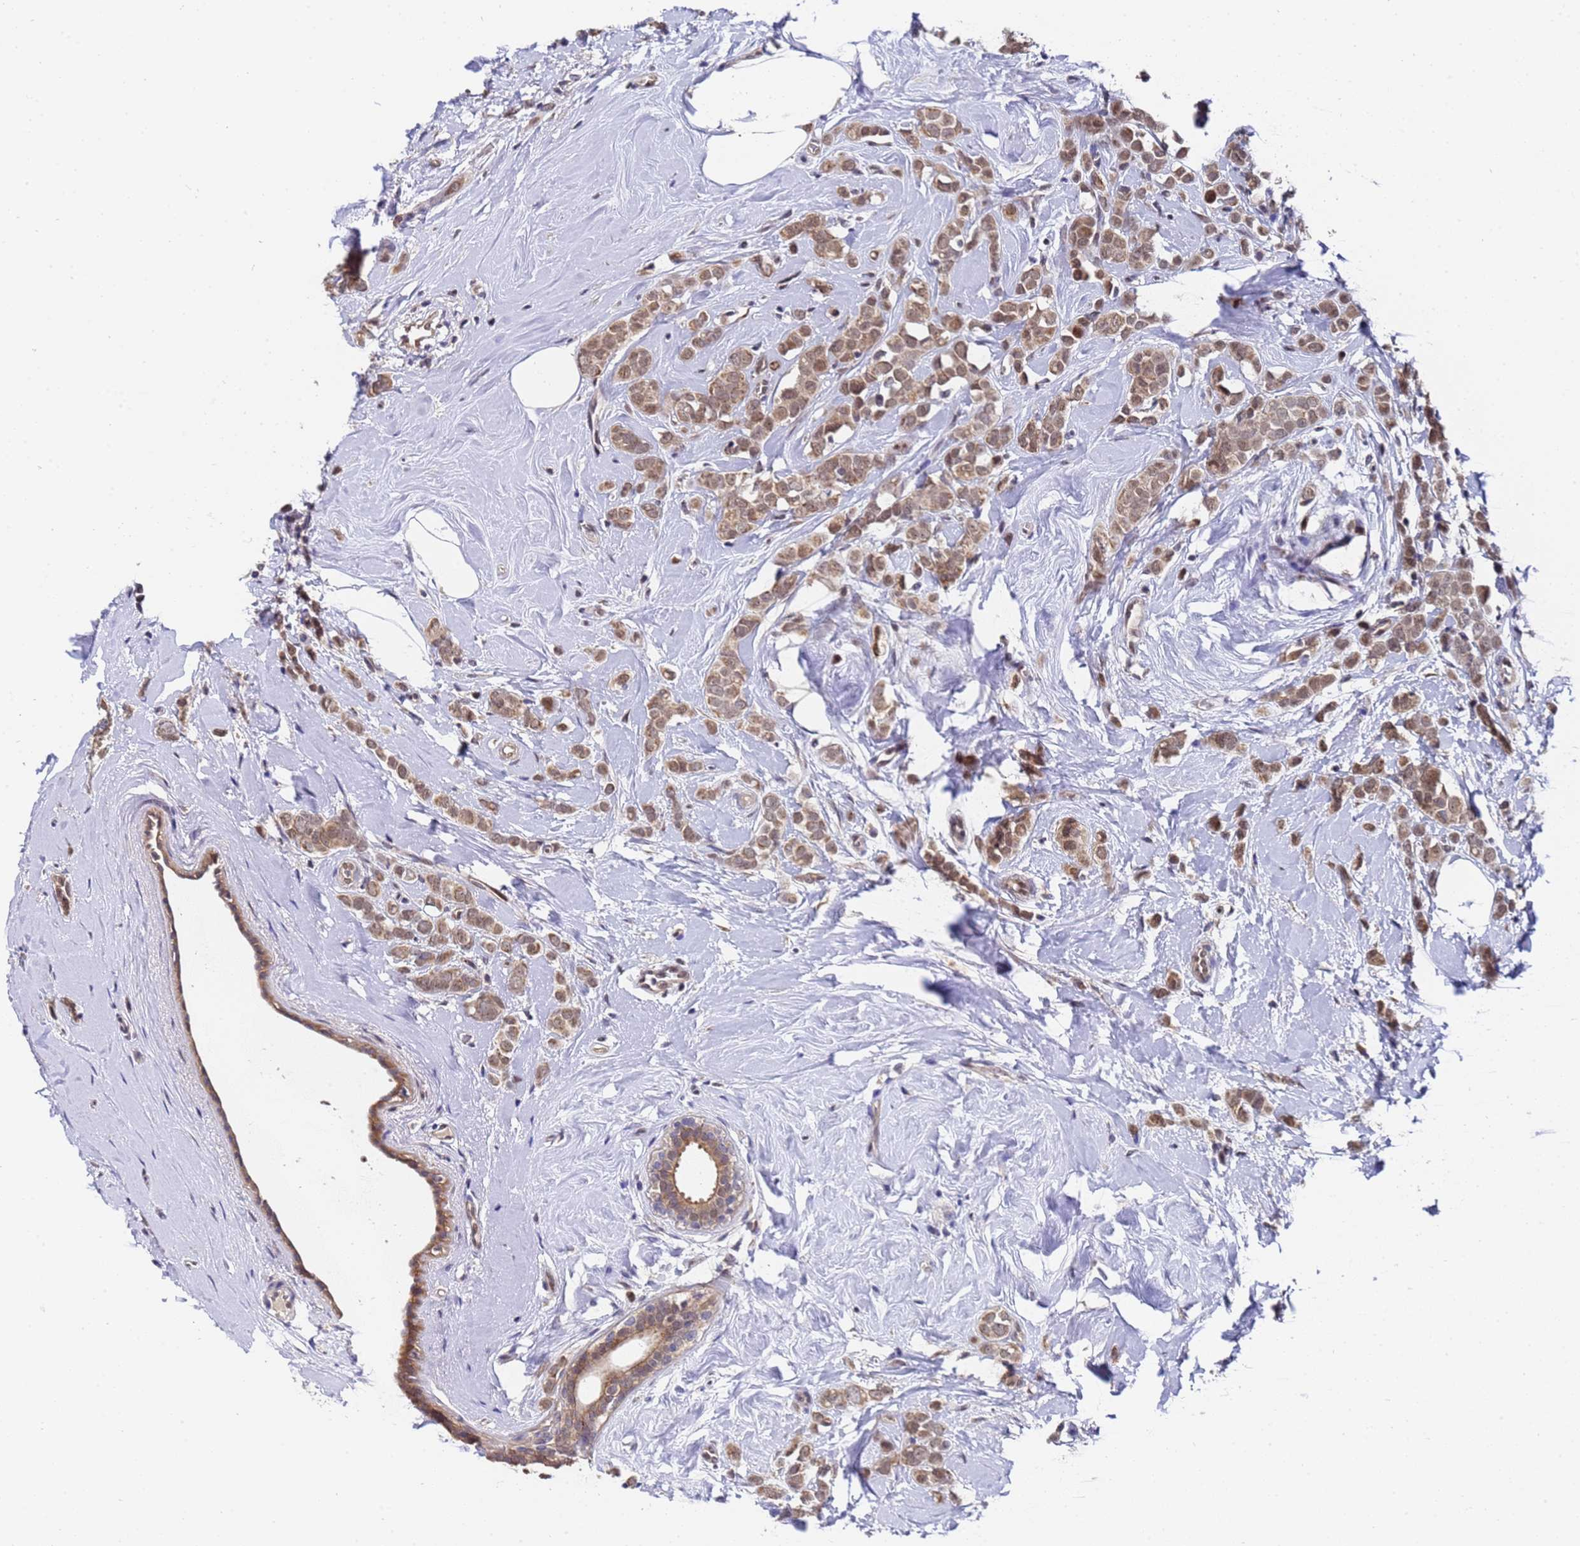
{"staining": {"intensity": "moderate", "quantity": ">75%", "location": "cytoplasmic/membranous,nuclear"}, "tissue": "breast cancer", "cell_type": "Tumor cells", "image_type": "cancer", "snomed": [{"axis": "morphology", "description": "Lobular carcinoma"}, {"axis": "topography", "description": "Breast"}], "caption": "A photomicrograph of breast cancer stained for a protein reveals moderate cytoplasmic/membranous and nuclear brown staining in tumor cells.", "gene": "ANAPC13", "patient": {"sex": "female", "age": 47}}